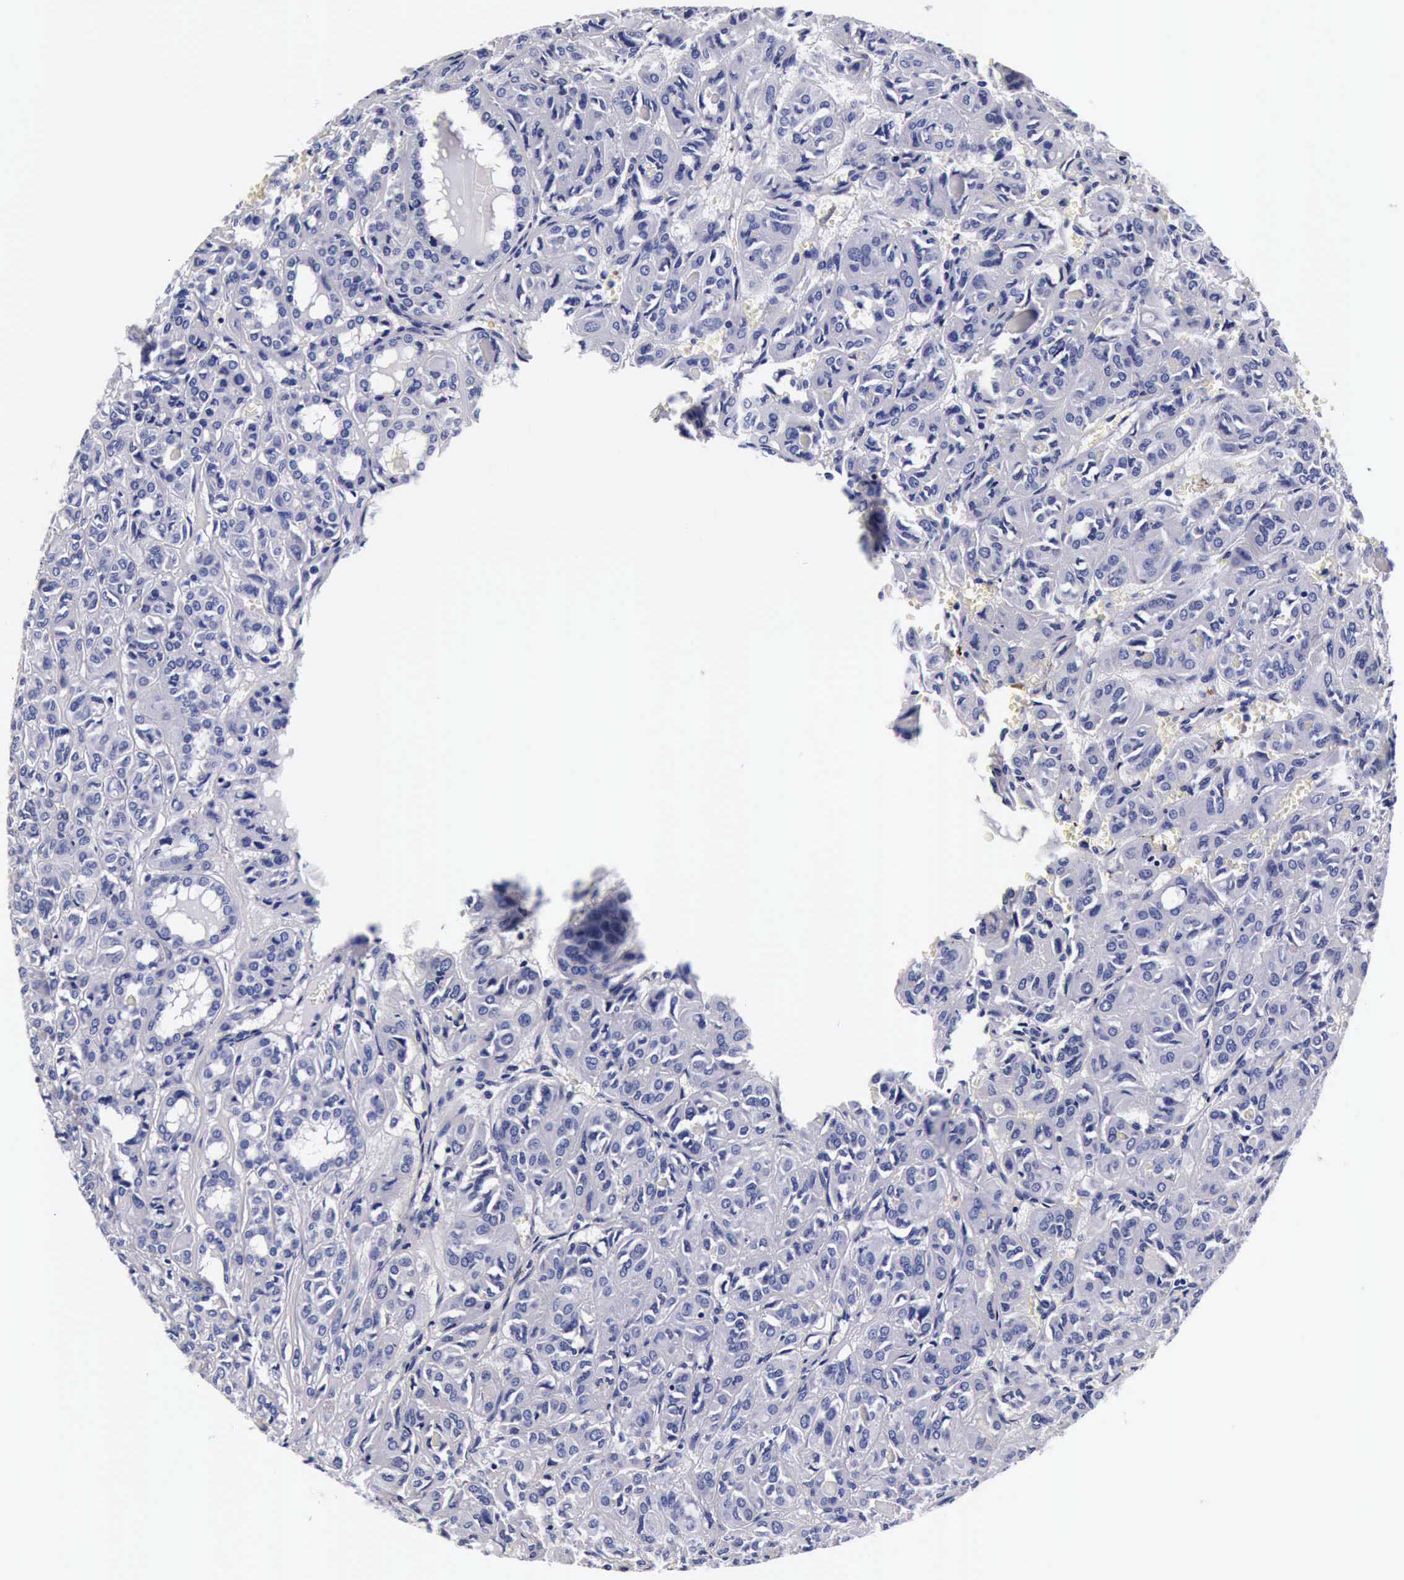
{"staining": {"intensity": "negative", "quantity": "none", "location": "none"}, "tissue": "thyroid cancer", "cell_type": "Tumor cells", "image_type": "cancer", "snomed": [{"axis": "morphology", "description": "Follicular adenoma carcinoma, NOS"}, {"axis": "topography", "description": "Thyroid gland"}], "caption": "The immunohistochemistry histopathology image has no significant positivity in tumor cells of follicular adenoma carcinoma (thyroid) tissue.", "gene": "IAPP", "patient": {"sex": "female", "age": 71}}